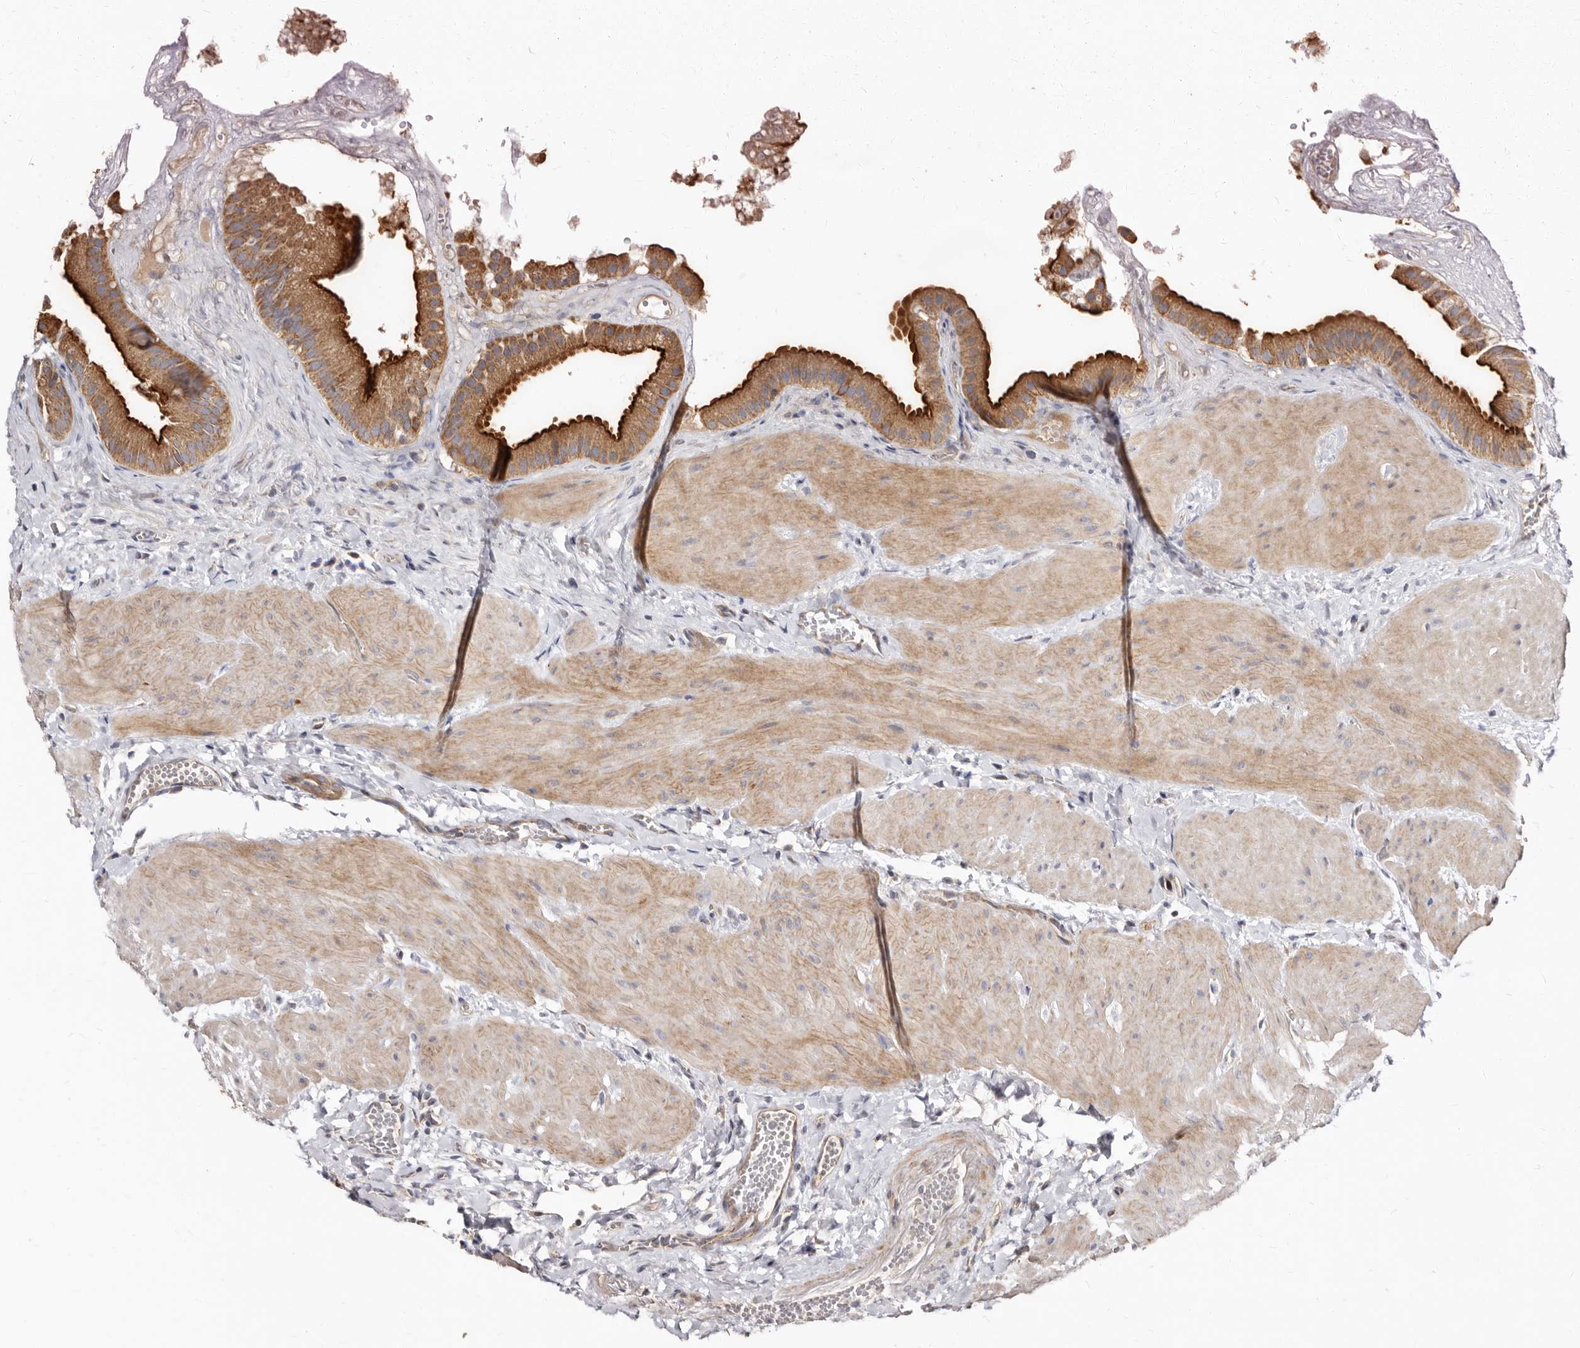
{"staining": {"intensity": "strong", "quantity": ">75%", "location": "cytoplasmic/membranous"}, "tissue": "gallbladder", "cell_type": "Glandular cells", "image_type": "normal", "snomed": [{"axis": "morphology", "description": "Normal tissue, NOS"}, {"axis": "topography", "description": "Gallbladder"}], "caption": "IHC (DAB) staining of normal gallbladder shows strong cytoplasmic/membranous protein positivity in approximately >75% of glandular cells. (DAB = brown stain, brightfield microscopy at high magnification).", "gene": "BAIAP2L1", "patient": {"sex": "male", "age": 55}}